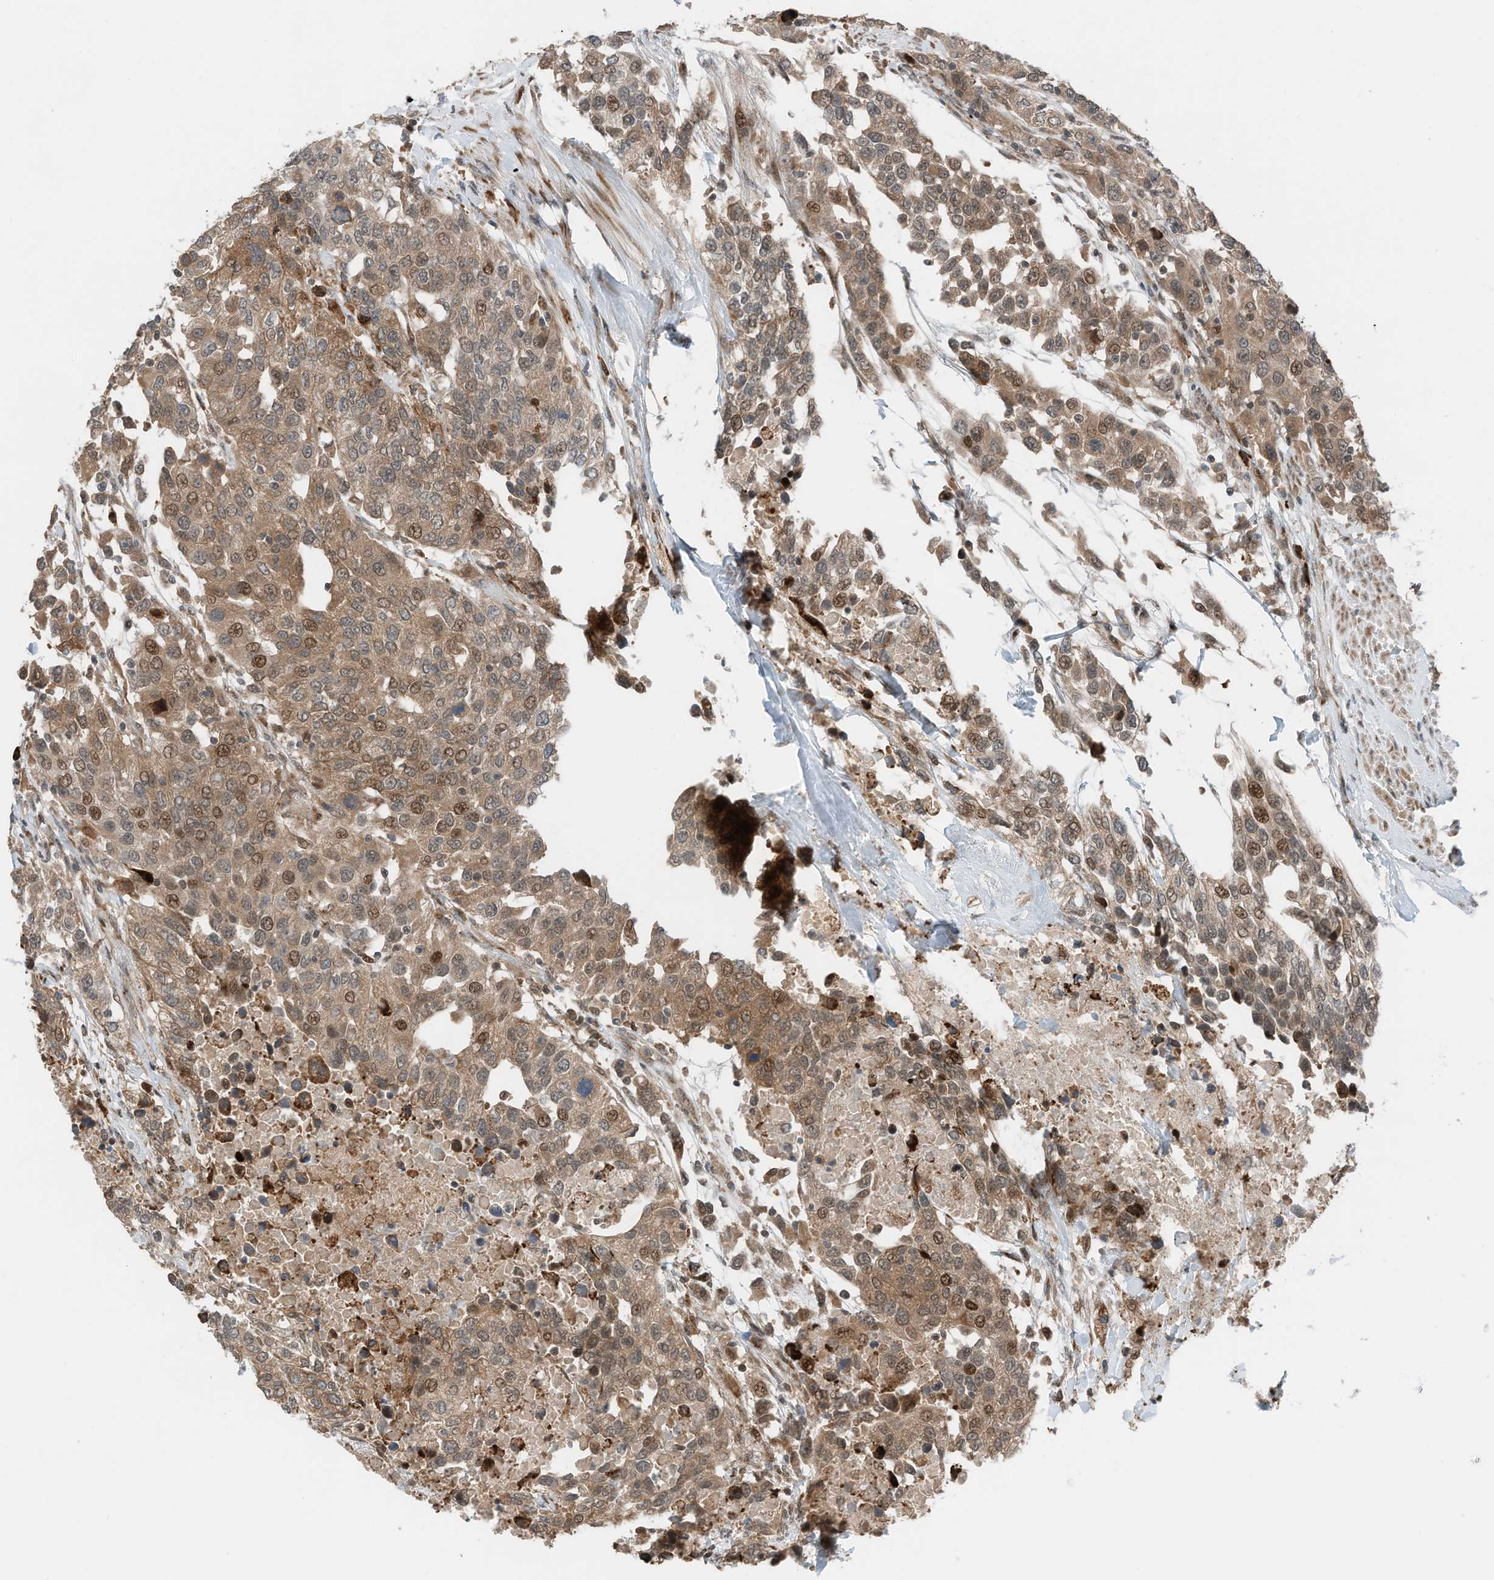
{"staining": {"intensity": "moderate", "quantity": ">75%", "location": "cytoplasmic/membranous,nuclear"}, "tissue": "urothelial cancer", "cell_type": "Tumor cells", "image_type": "cancer", "snomed": [{"axis": "morphology", "description": "Urothelial carcinoma, High grade"}, {"axis": "topography", "description": "Urinary bladder"}], "caption": "The immunohistochemical stain shows moderate cytoplasmic/membranous and nuclear staining in tumor cells of urothelial cancer tissue.", "gene": "RMND1", "patient": {"sex": "female", "age": 80}}